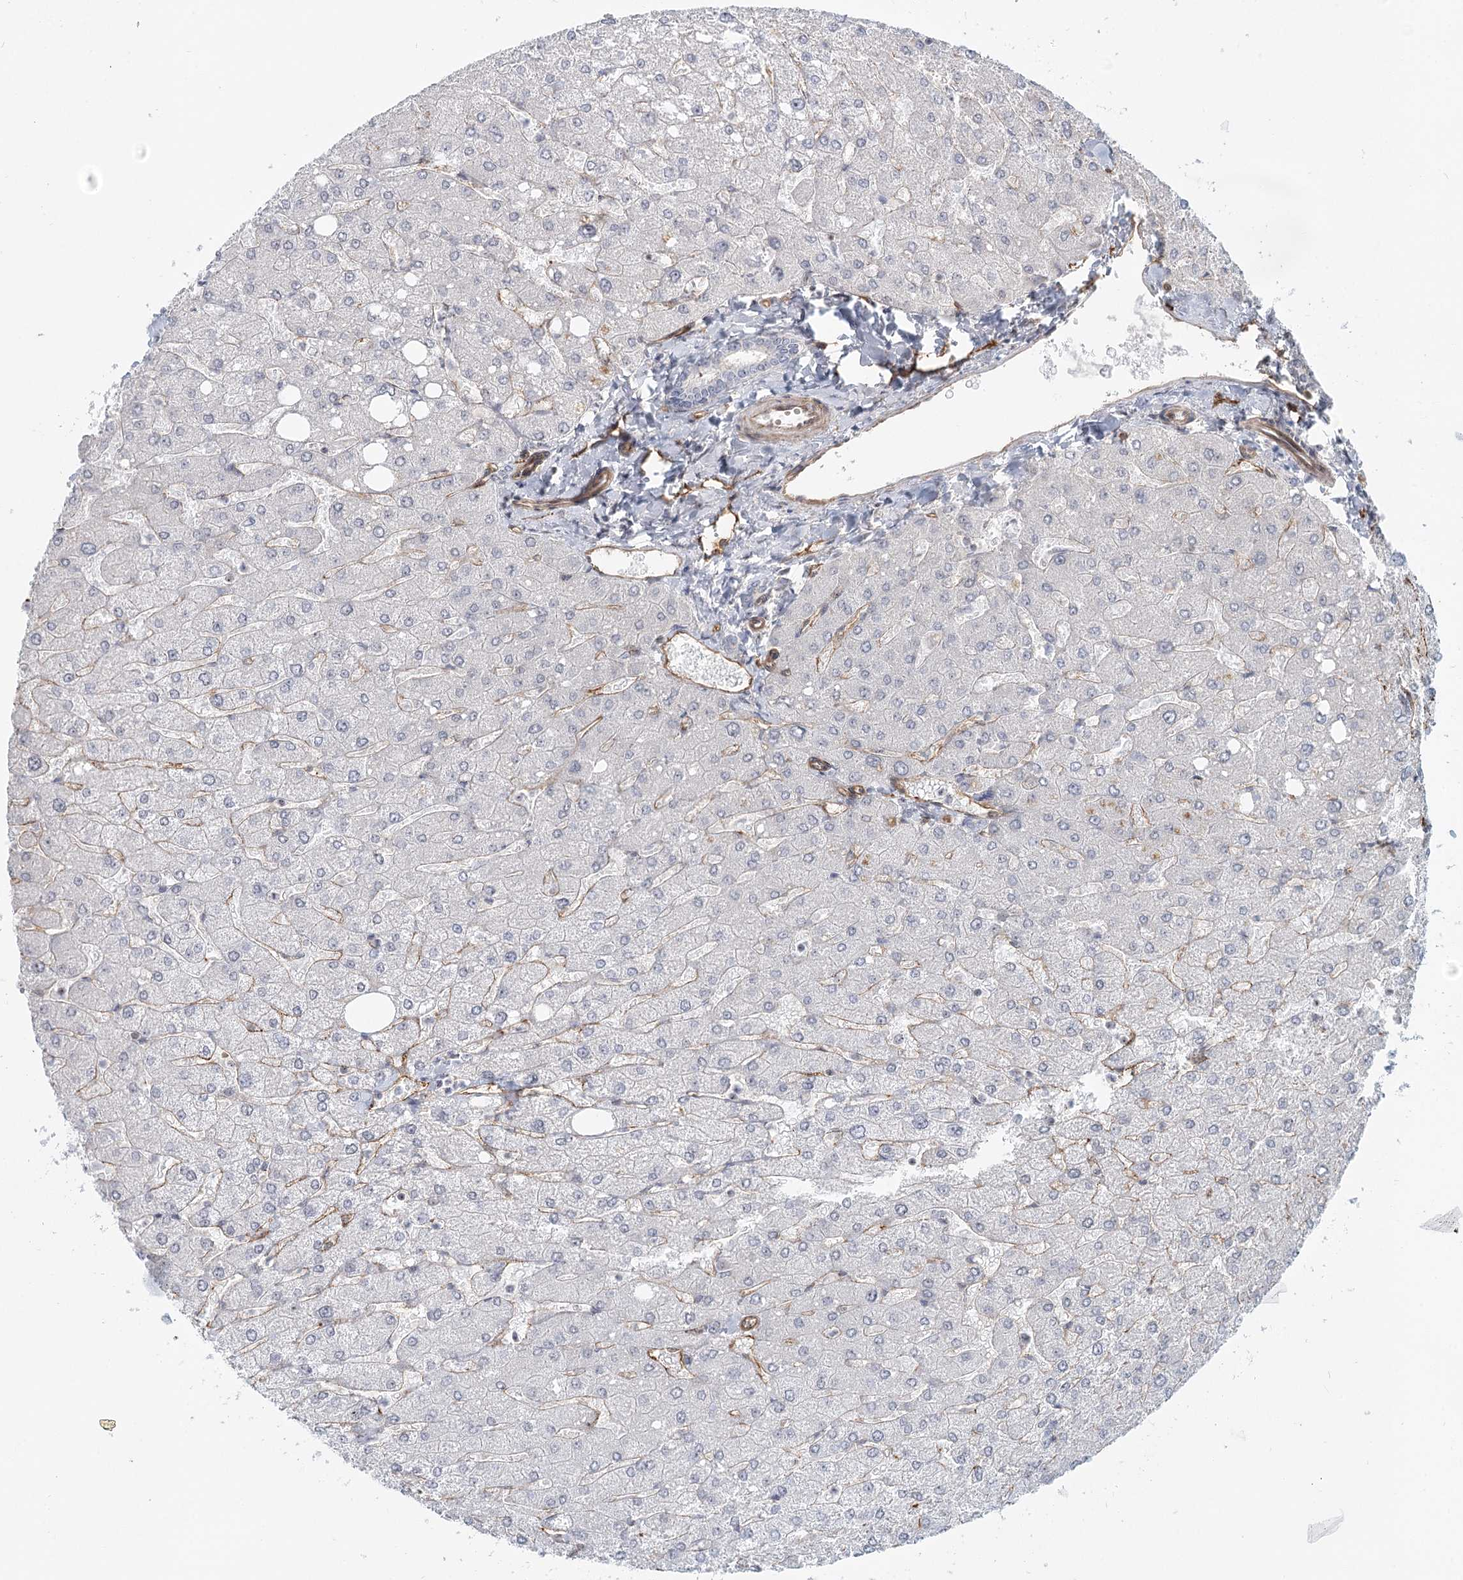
{"staining": {"intensity": "negative", "quantity": "none", "location": "none"}, "tissue": "liver", "cell_type": "Cholangiocytes", "image_type": "normal", "snomed": [{"axis": "morphology", "description": "Normal tissue, NOS"}, {"axis": "topography", "description": "Liver"}], "caption": "The photomicrograph reveals no significant positivity in cholangiocytes of liver. Nuclei are stained in blue.", "gene": "ZFYVE28", "patient": {"sex": "male", "age": 55}}